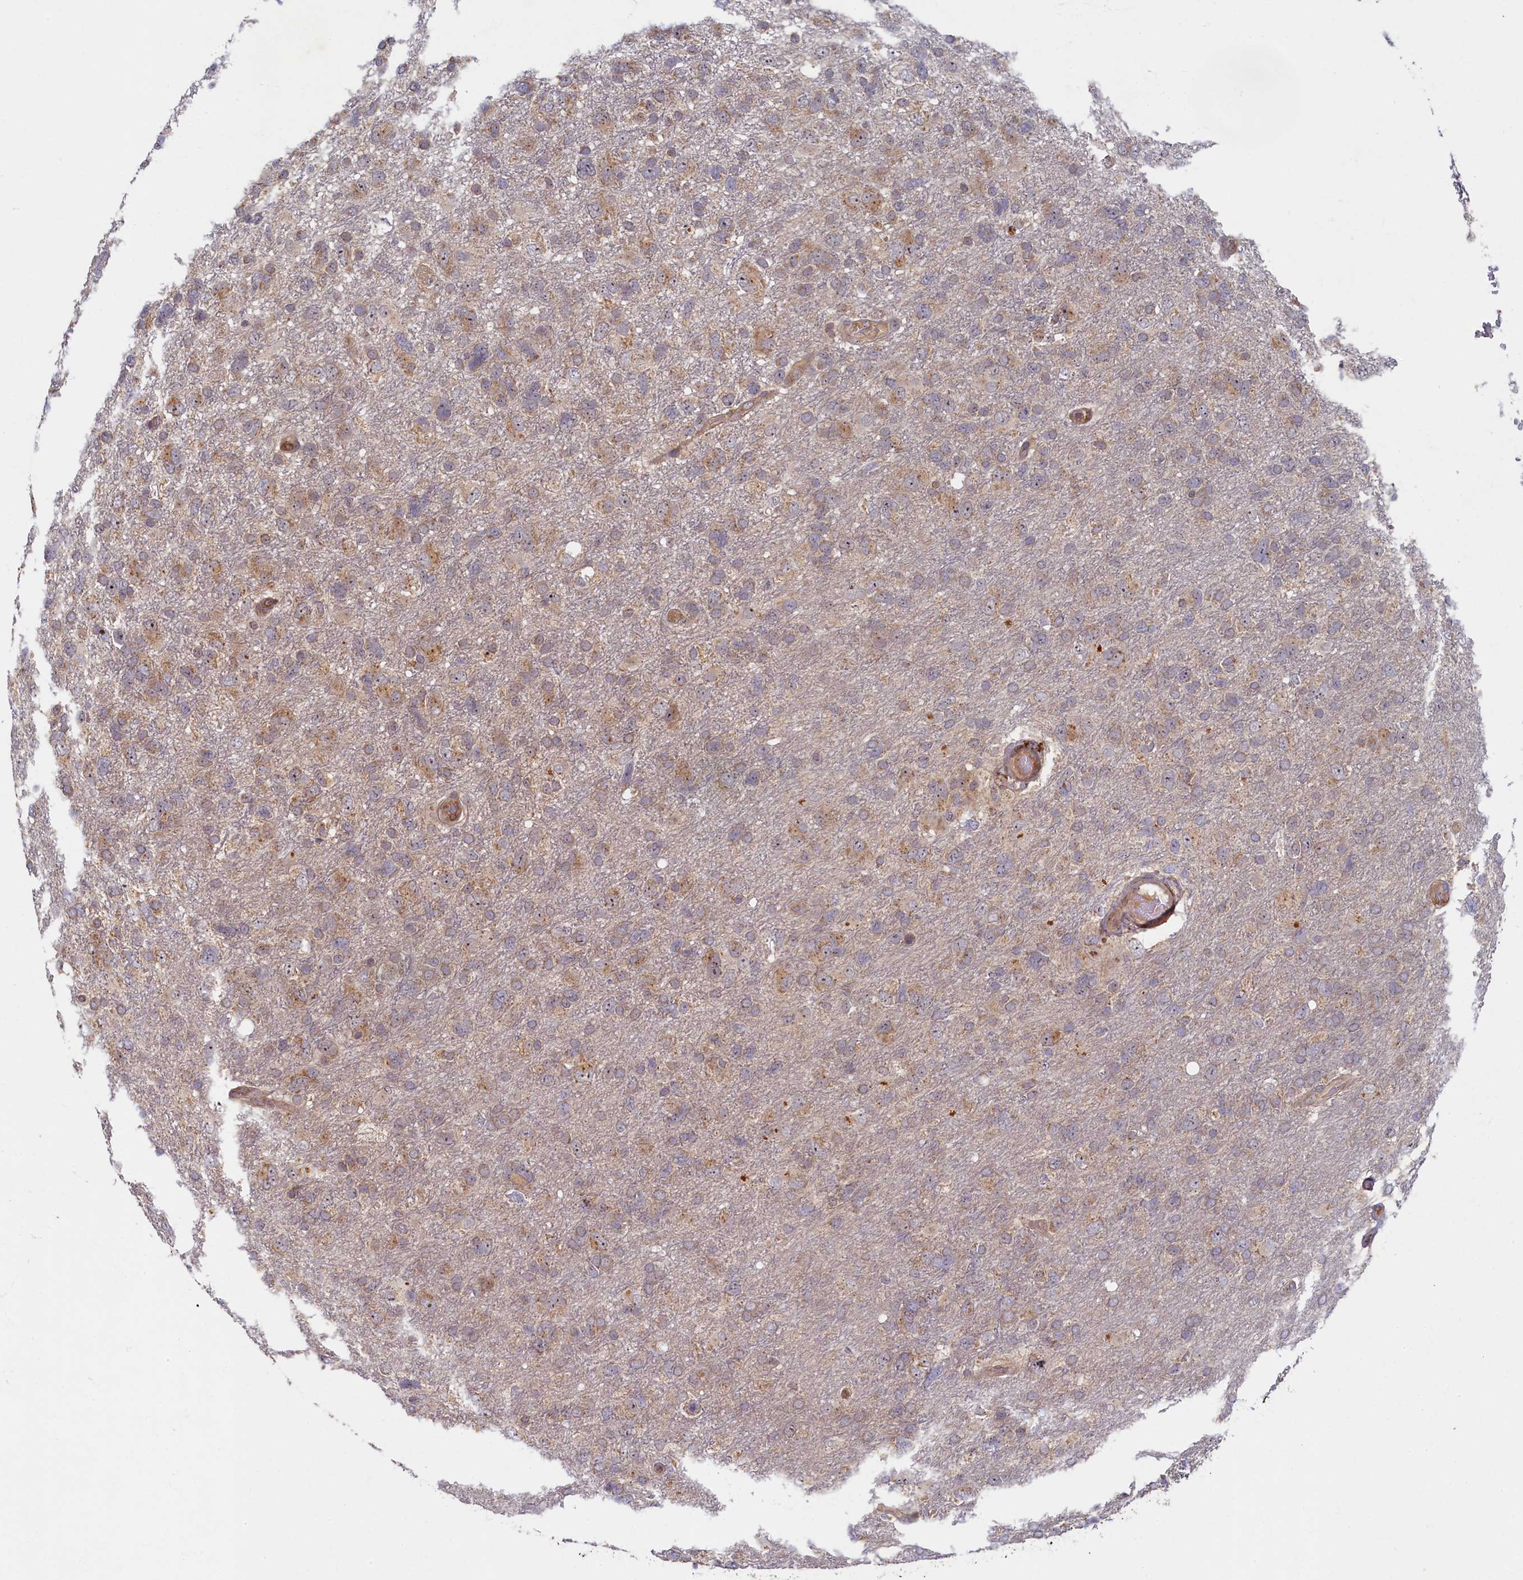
{"staining": {"intensity": "weak", "quantity": ">75%", "location": "cytoplasmic/membranous"}, "tissue": "glioma", "cell_type": "Tumor cells", "image_type": "cancer", "snomed": [{"axis": "morphology", "description": "Glioma, malignant, High grade"}, {"axis": "topography", "description": "Brain"}], "caption": "The histopathology image reveals immunohistochemical staining of high-grade glioma (malignant). There is weak cytoplasmic/membranous positivity is identified in approximately >75% of tumor cells.", "gene": "CEP20", "patient": {"sex": "male", "age": 61}}